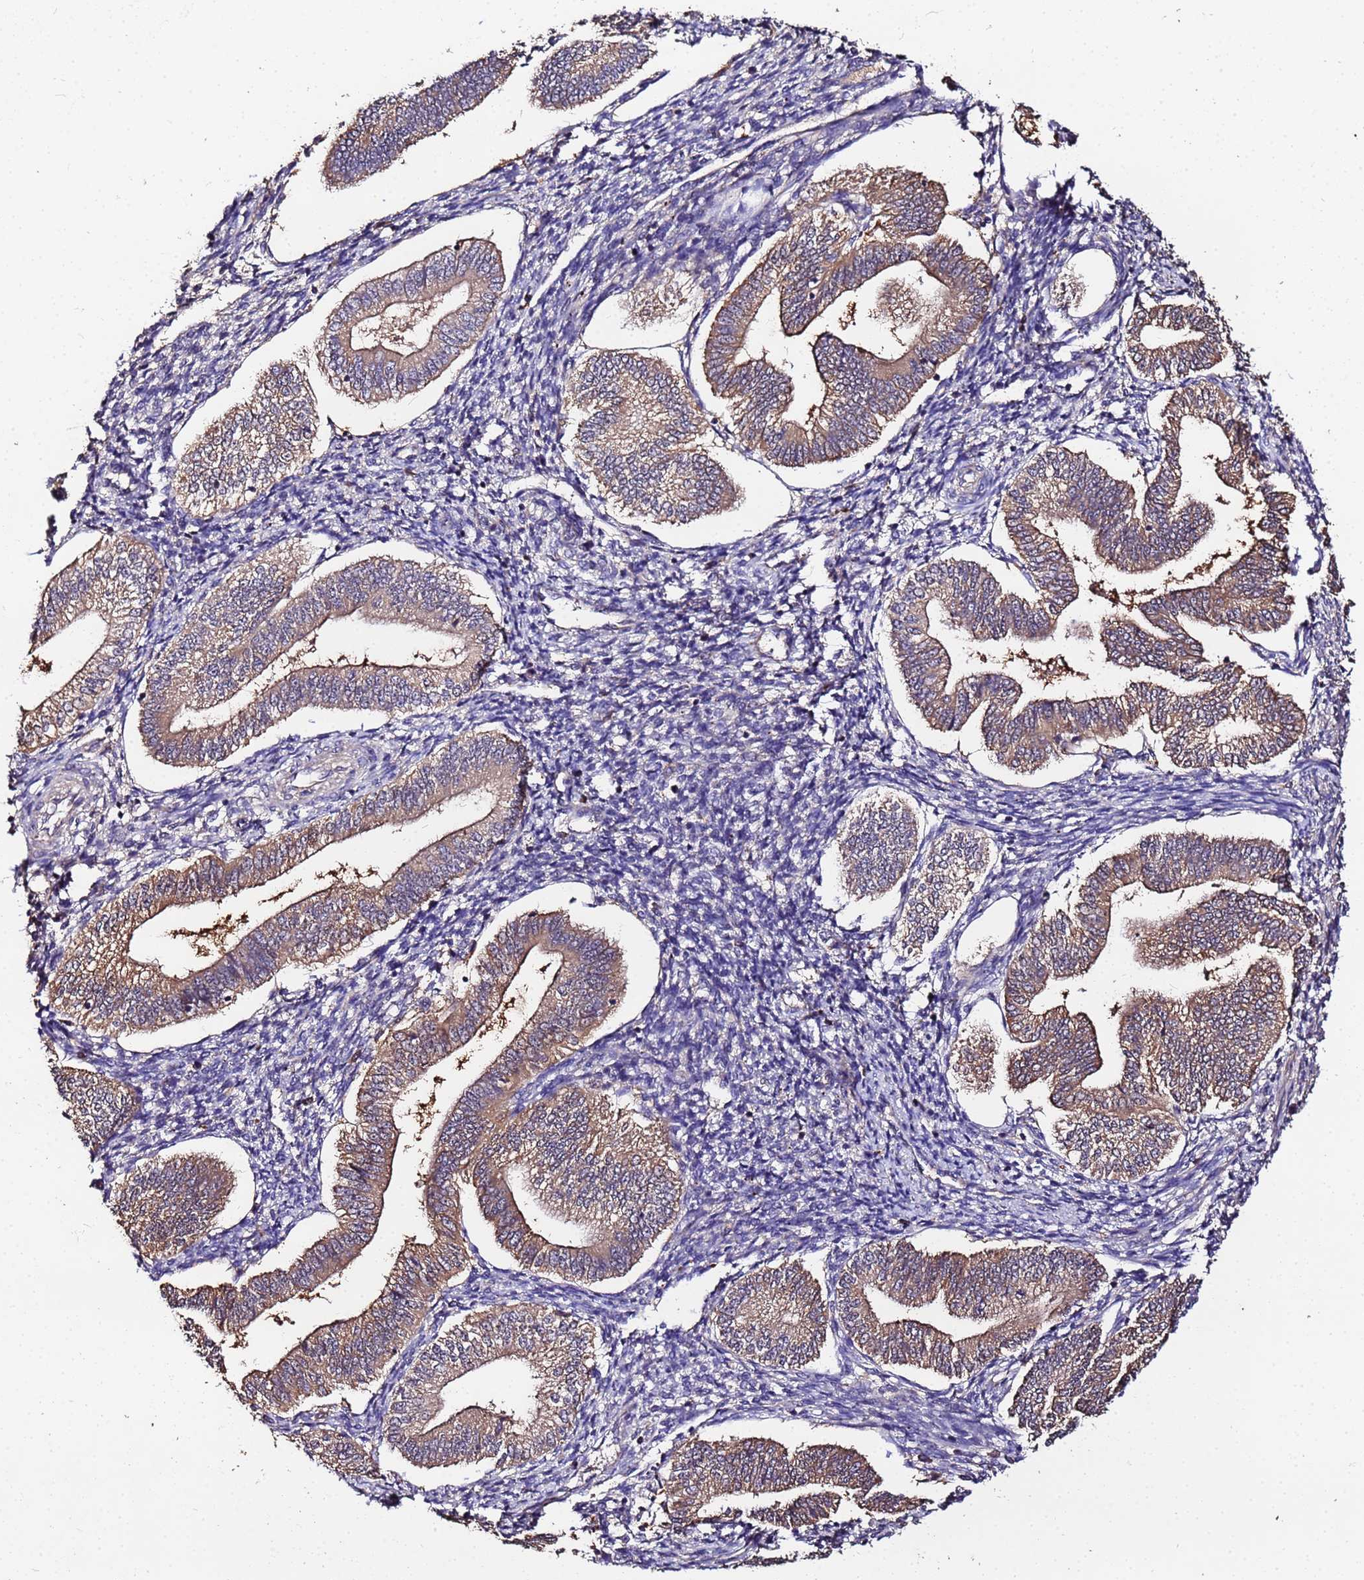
{"staining": {"intensity": "weak", "quantity": "<25%", "location": "cytoplasmic/membranous"}, "tissue": "endometrium", "cell_type": "Cells in endometrial stroma", "image_type": "normal", "snomed": [{"axis": "morphology", "description": "Normal tissue, NOS"}, {"axis": "topography", "description": "Endometrium"}], "caption": "Immunohistochemical staining of benign human endometrium demonstrates no significant positivity in cells in endometrial stroma. (IHC, brightfield microscopy, high magnification).", "gene": "MTERF1", "patient": {"sex": "female", "age": 34}}